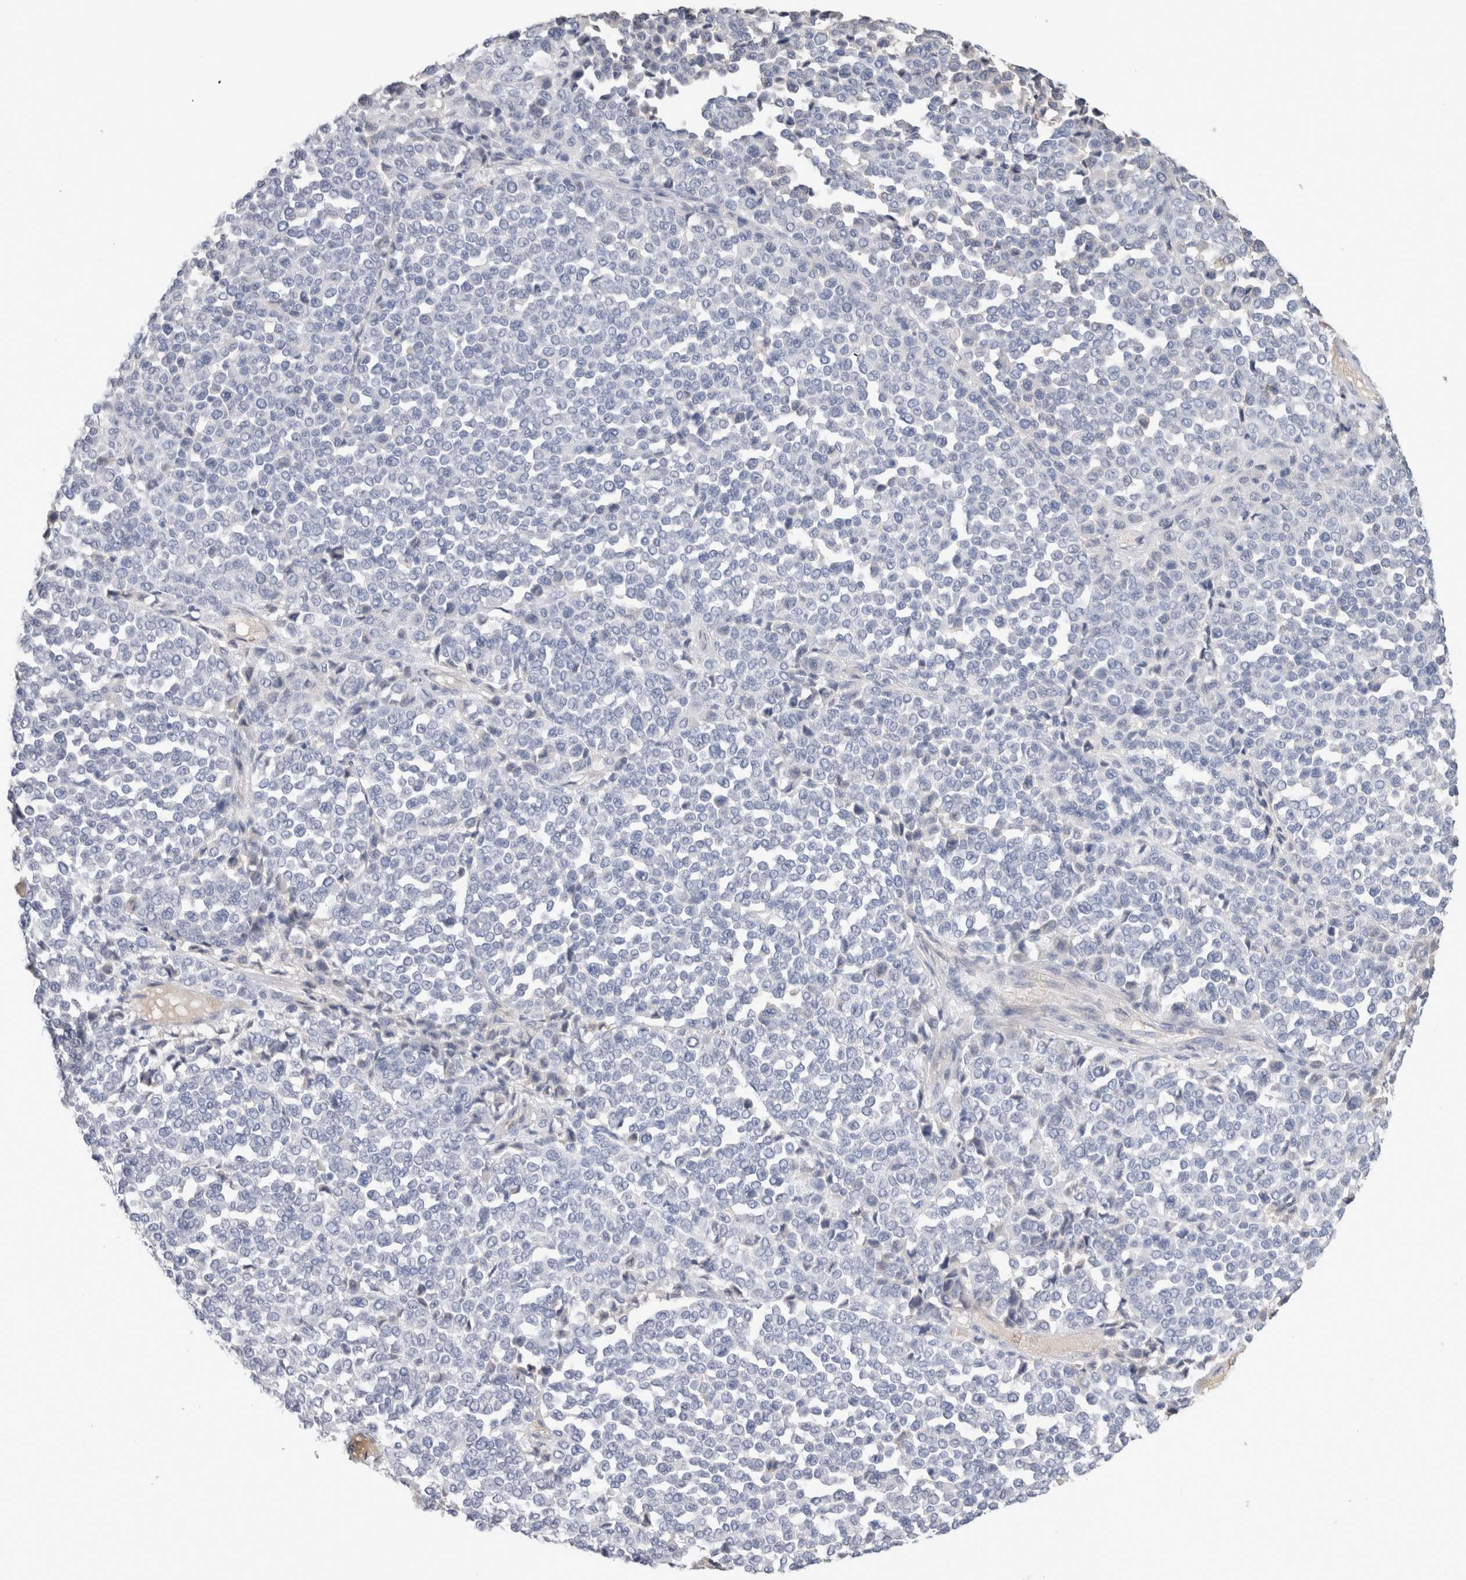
{"staining": {"intensity": "negative", "quantity": "none", "location": "none"}, "tissue": "melanoma", "cell_type": "Tumor cells", "image_type": "cancer", "snomed": [{"axis": "morphology", "description": "Malignant melanoma, Metastatic site"}, {"axis": "topography", "description": "Pancreas"}], "caption": "The histopathology image exhibits no significant positivity in tumor cells of melanoma.", "gene": "CA1", "patient": {"sex": "female", "age": 30}}